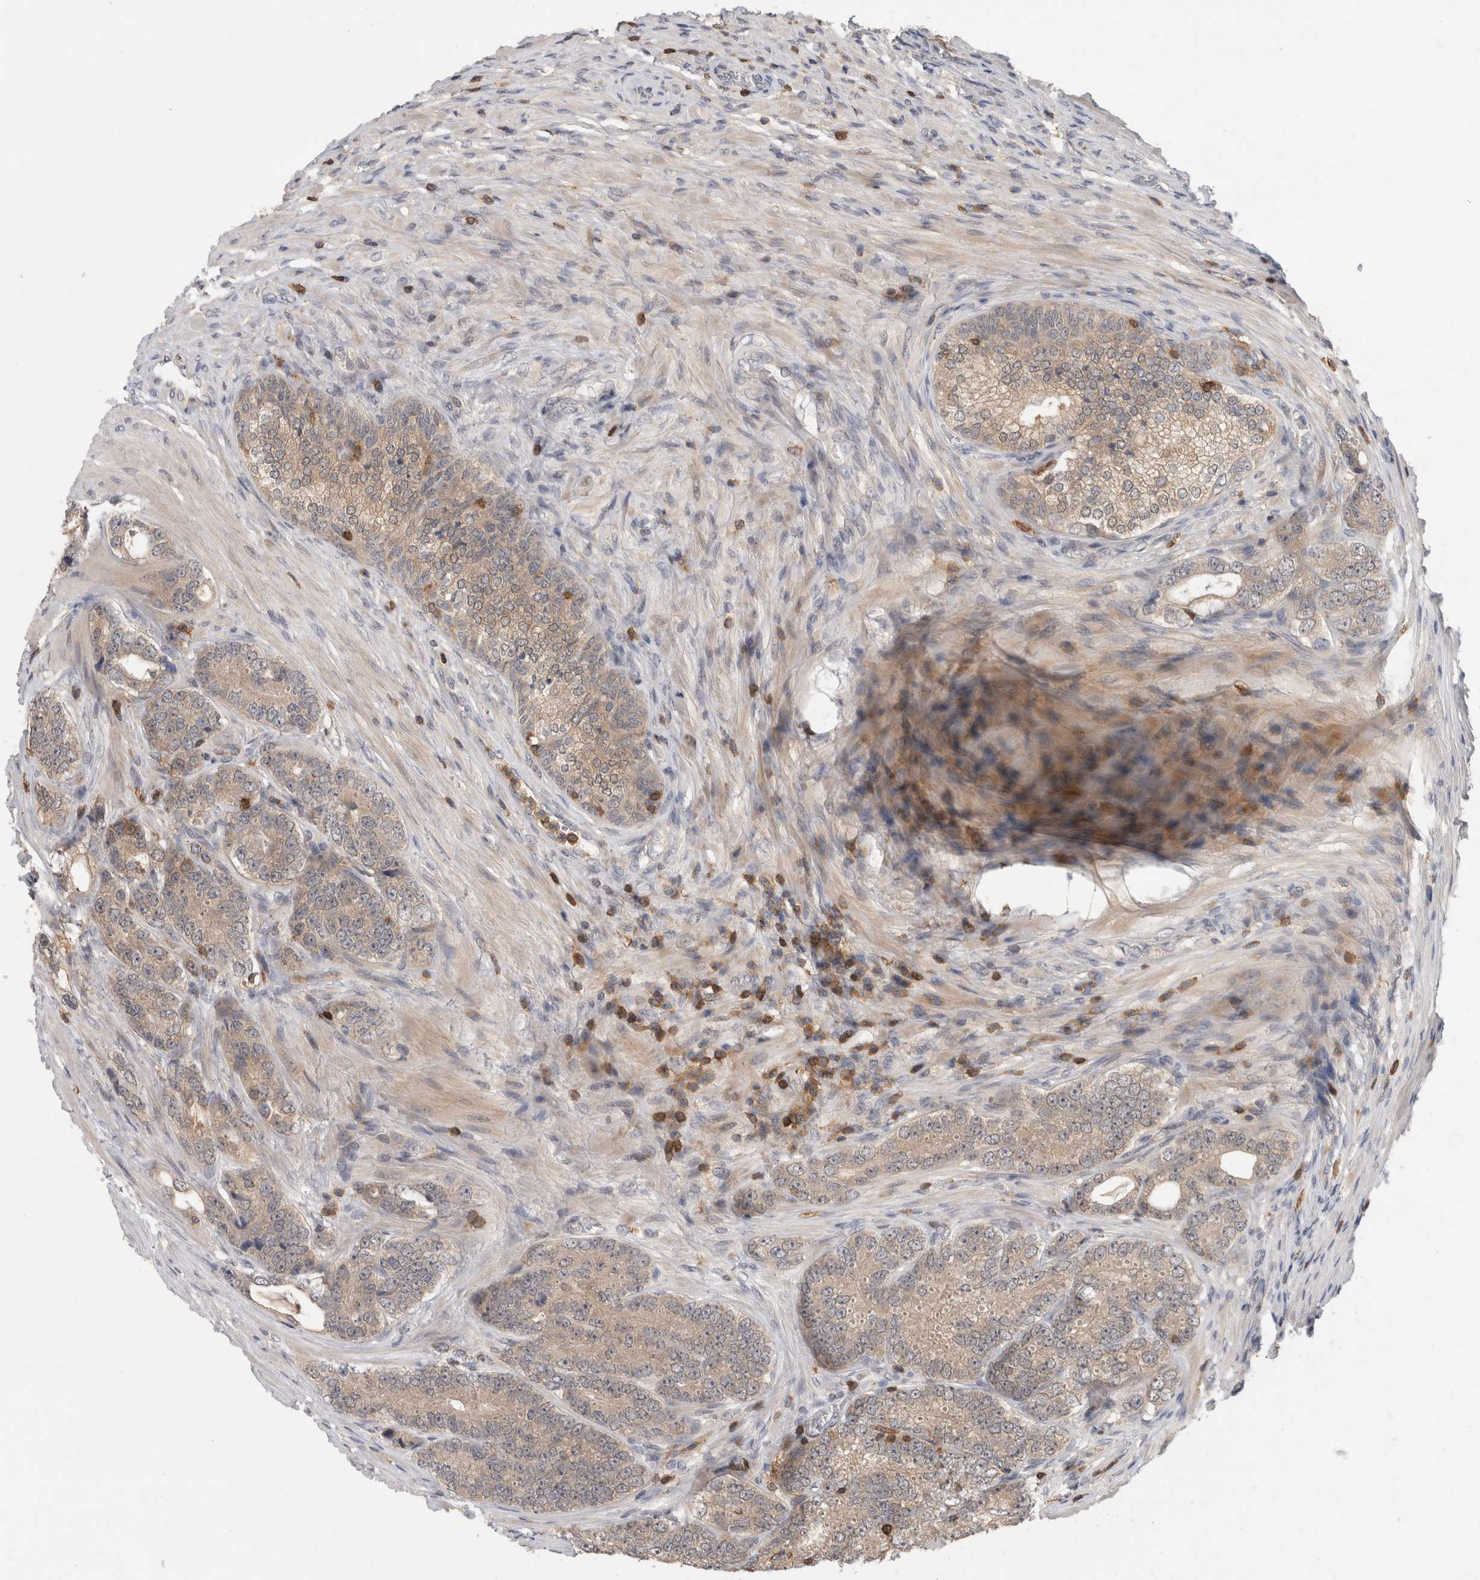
{"staining": {"intensity": "weak", "quantity": "25%-75%", "location": "cytoplasmic/membranous"}, "tissue": "prostate cancer", "cell_type": "Tumor cells", "image_type": "cancer", "snomed": [{"axis": "morphology", "description": "Adenocarcinoma, High grade"}, {"axis": "topography", "description": "Prostate"}], "caption": "IHC image of human prostate cancer (adenocarcinoma (high-grade)) stained for a protein (brown), which reveals low levels of weak cytoplasmic/membranous expression in approximately 25%-75% of tumor cells.", "gene": "GFRA2", "patient": {"sex": "male", "age": 56}}